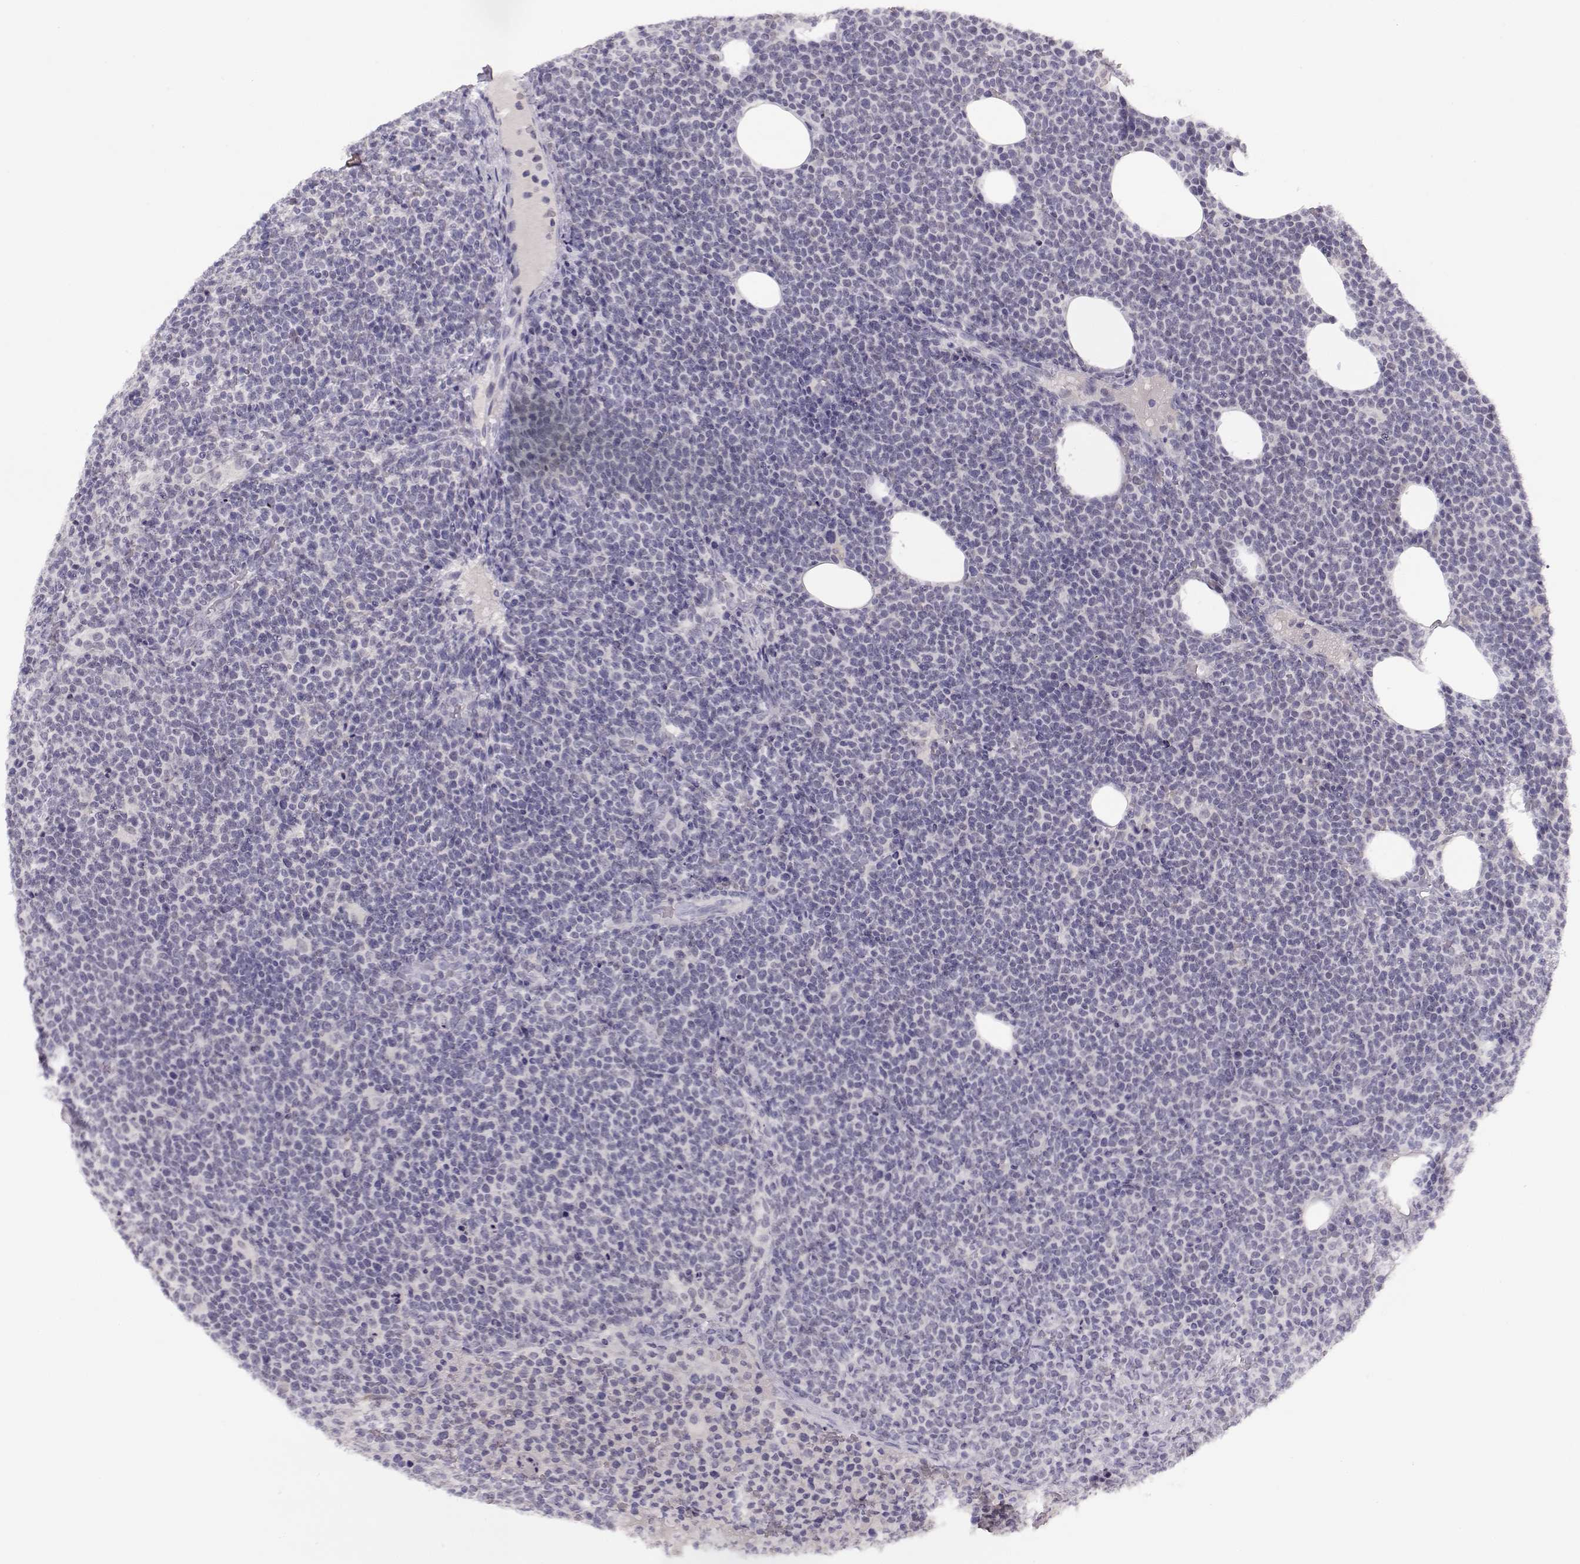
{"staining": {"intensity": "negative", "quantity": "none", "location": "none"}, "tissue": "lymphoma", "cell_type": "Tumor cells", "image_type": "cancer", "snomed": [{"axis": "morphology", "description": "Malignant lymphoma, non-Hodgkin's type, High grade"}, {"axis": "topography", "description": "Lymph node"}], "caption": "Human high-grade malignant lymphoma, non-Hodgkin's type stained for a protein using IHC demonstrates no positivity in tumor cells.", "gene": "IMPG1", "patient": {"sex": "male", "age": 61}}